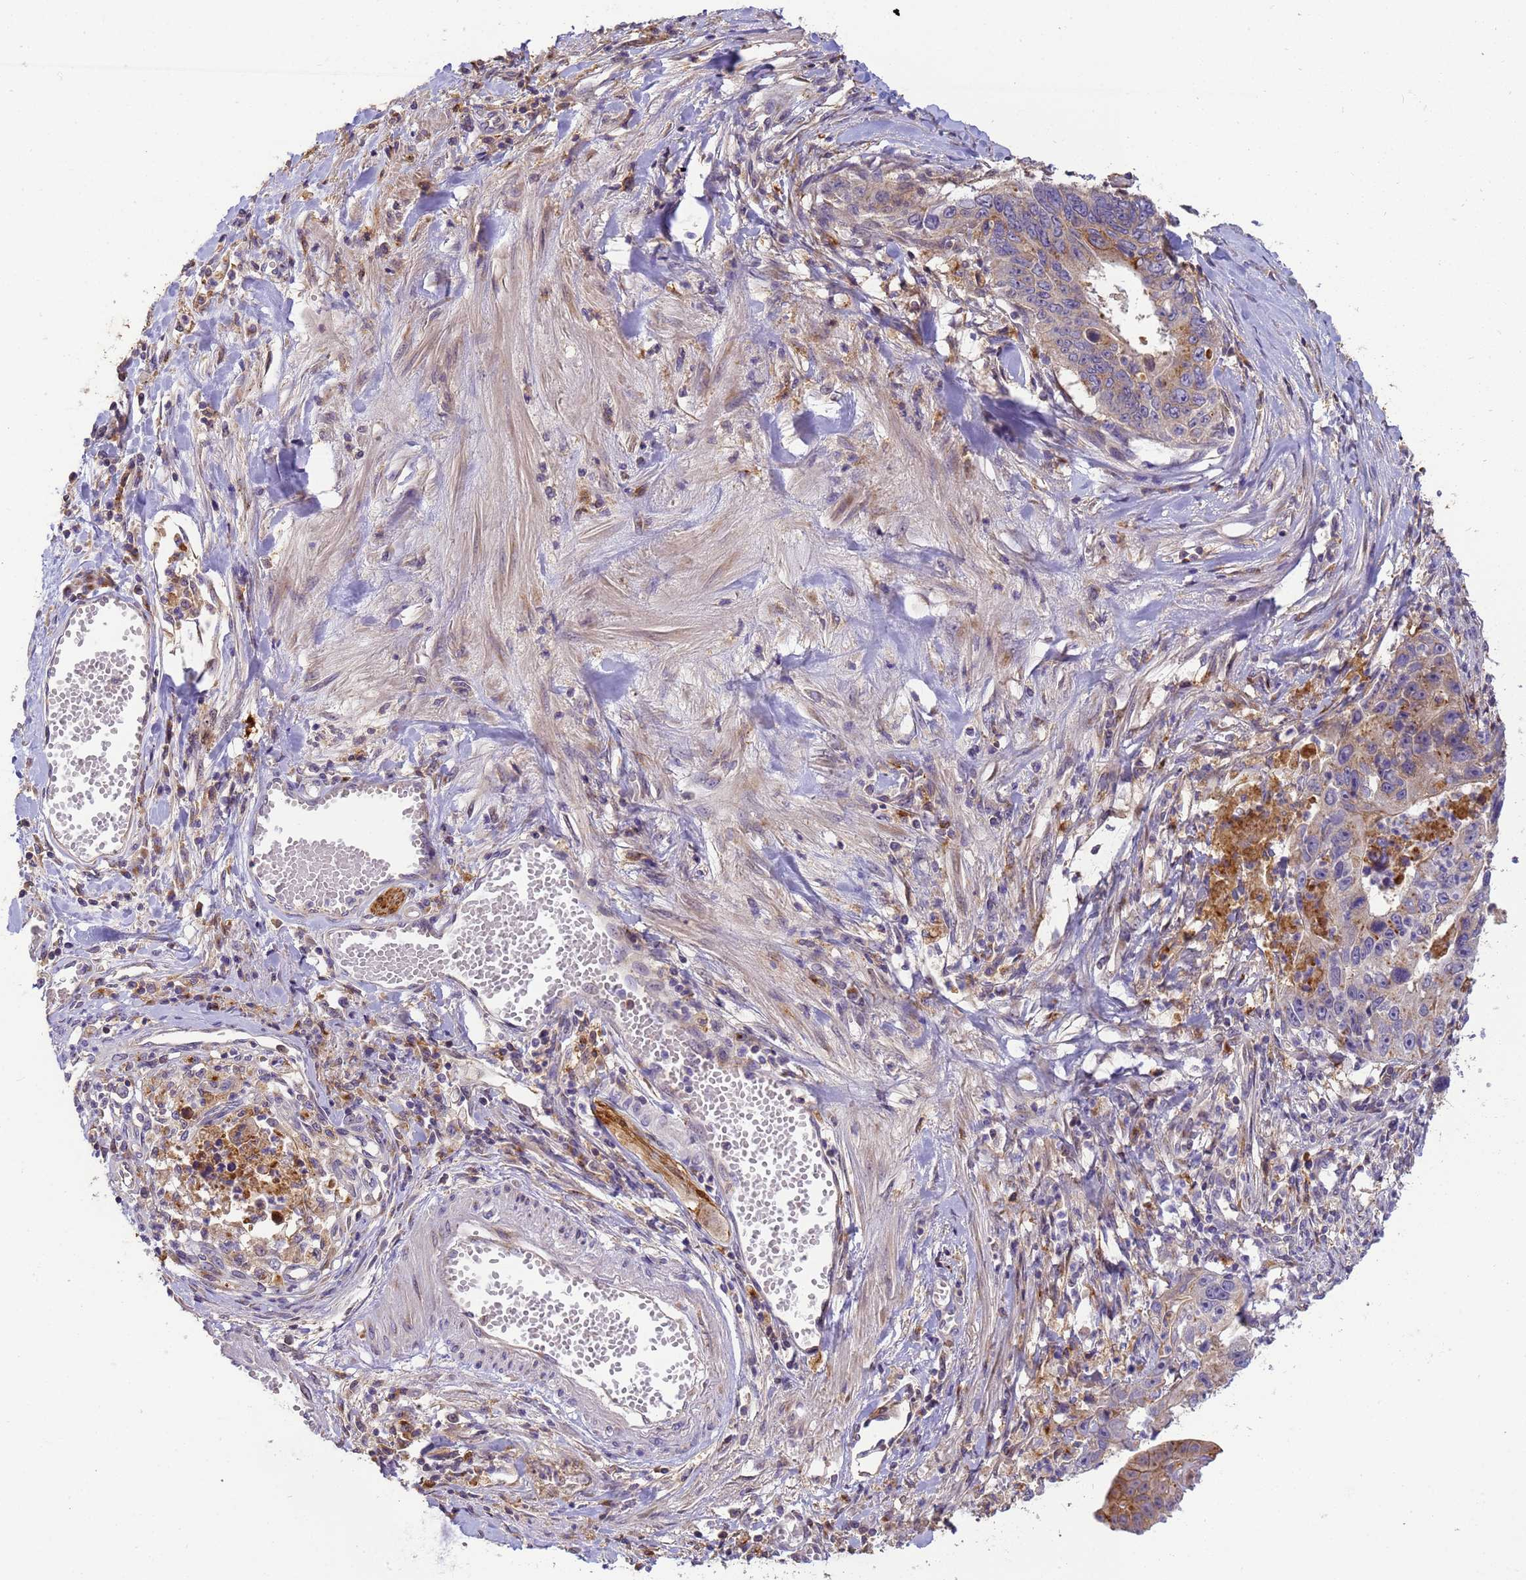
{"staining": {"intensity": "moderate", "quantity": "25%-75%", "location": "cytoplasmic/membranous"}, "tissue": "stomach cancer", "cell_type": "Tumor cells", "image_type": "cancer", "snomed": [{"axis": "morphology", "description": "Adenocarcinoma, NOS"}, {"axis": "topography", "description": "Stomach"}], "caption": "The histopathology image reveals staining of stomach cancer (adenocarcinoma), revealing moderate cytoplasmic/membranous protein staining (brown color) within tumor cells.", "gene": "M6PR", "patient": {"sex": "male", "age": 59}}